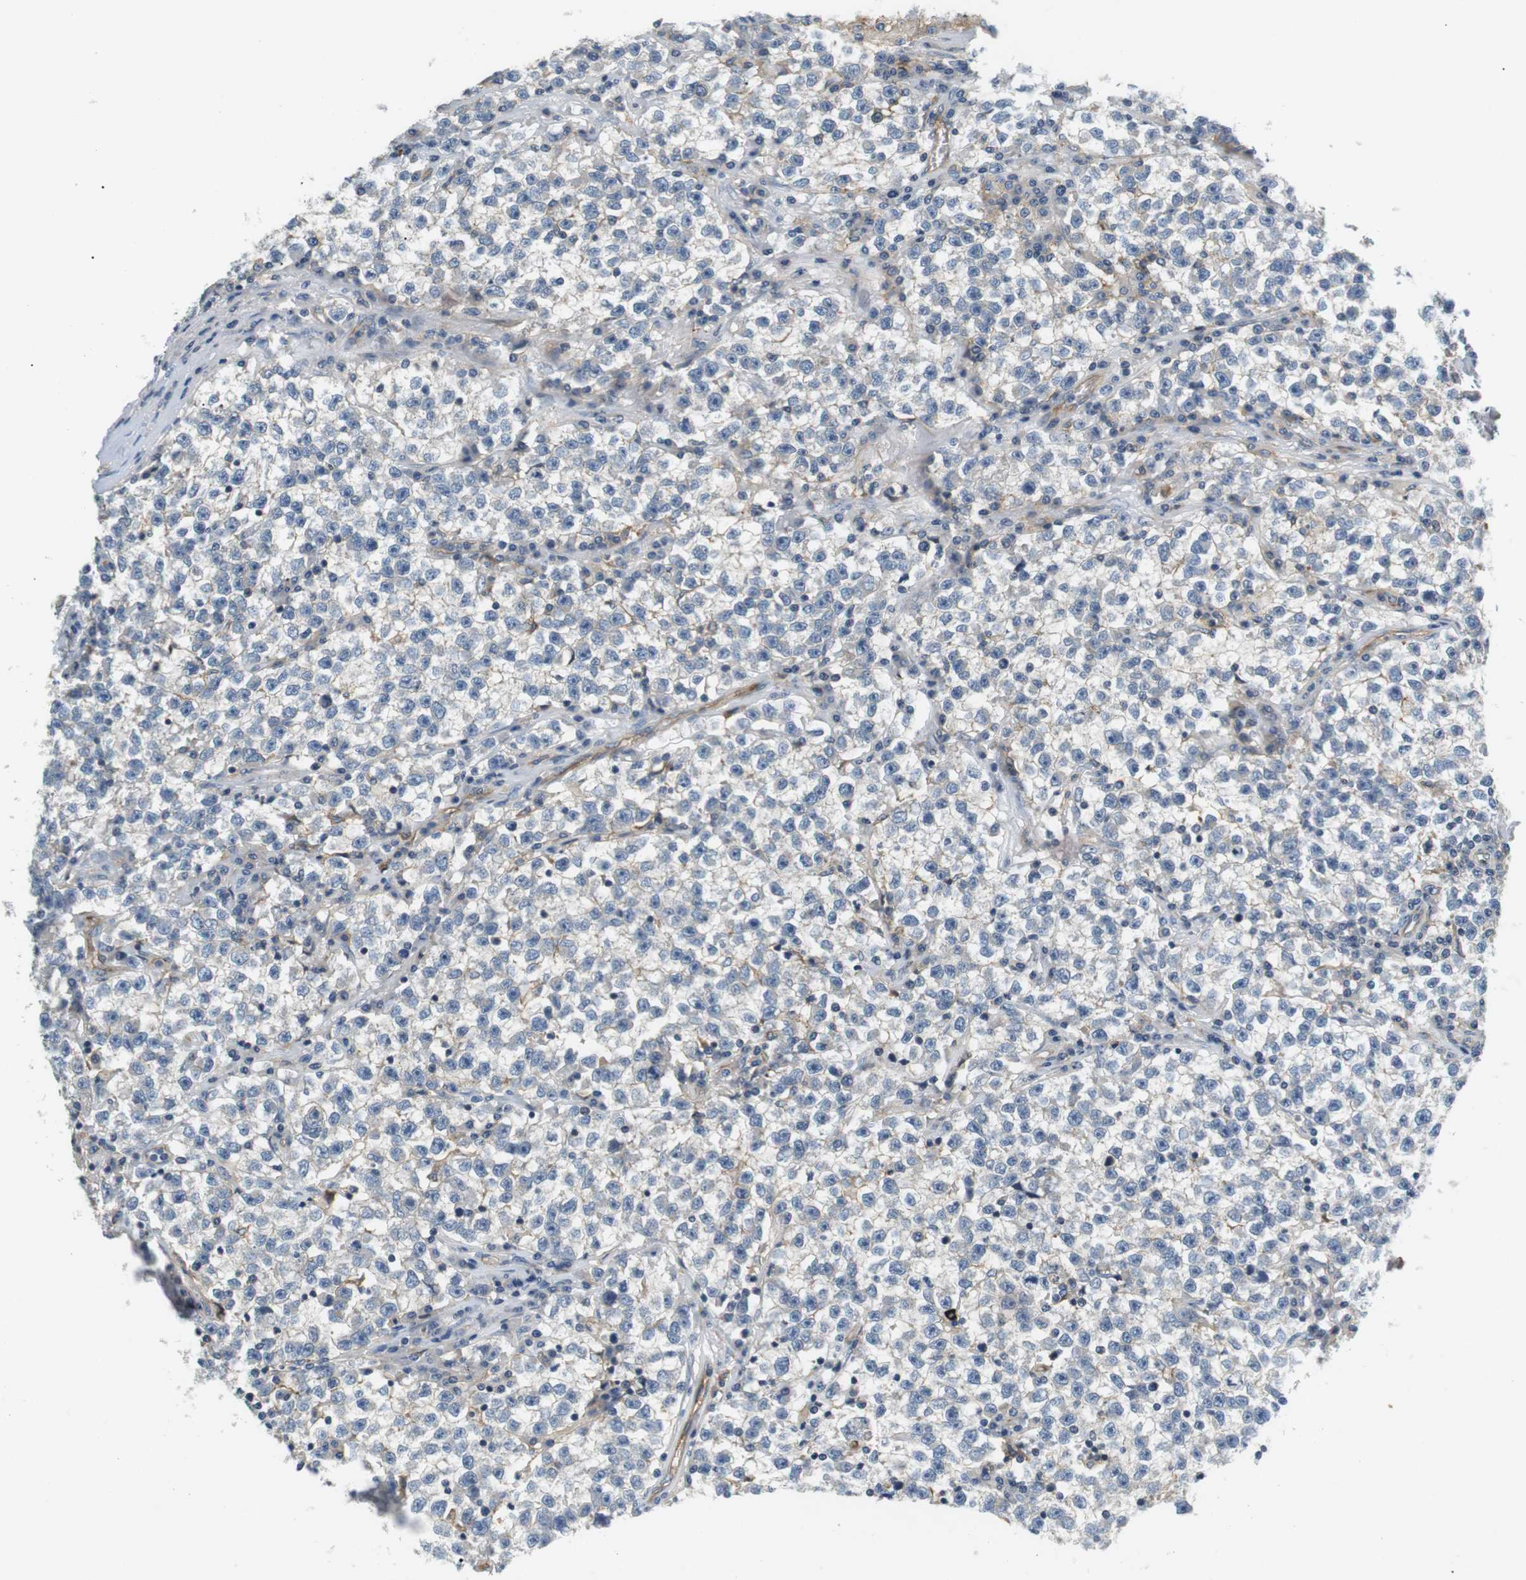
{"staining": {"intensity": "negative", "quantity": "none", "location": "none"}, "tissue": "testis cancer", "cell_type": "Tumor cells", "image_type": "cancer", "snomed": [{"axis": "morphology", "description": "Seminoma, NOS"}, {"axis": "topography", "description": "Testis"}], "caption": "Human testis seminoma stained for a protein using immunohistochemistry (IHC) shows no positivity in tumor cells.", "gene": "SLC30A1", "patient": {"sex": "male", "age": 22}}